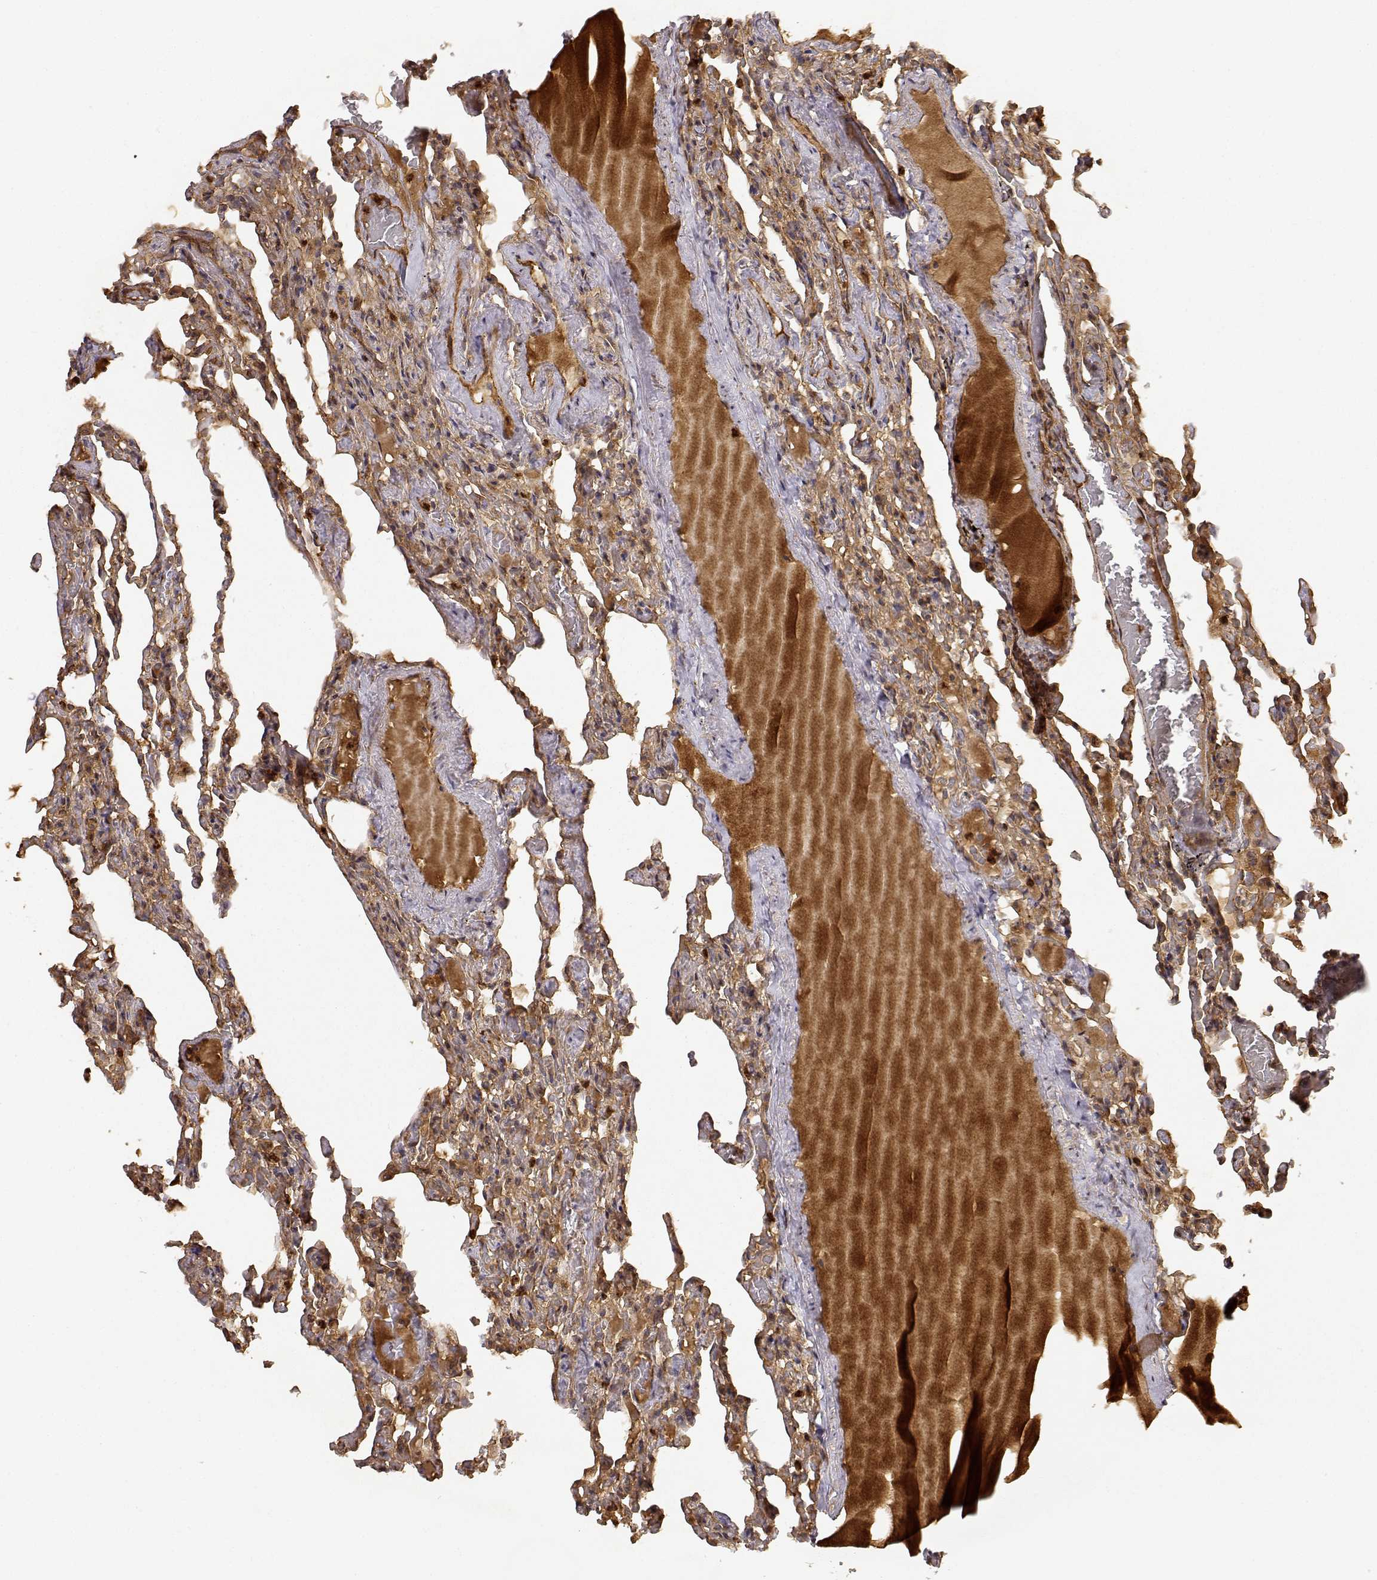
{"staining": {"intensity": "moderate", "quantity": ">75%", "location": "cytoplasmic/membranous"}, "tissue": "lung", "cell_type": "Alveolar cells", "image_type": "normal", "snomed": [{"axis": "morphology", "description": "Normal tissue, NOS"}, {"axis": "topography", "description": "Lung"}], "caption": "Unremarkable lung exhibits moderate cytoplasmic/membranous staining in about >75% of alveolar cells.", "gene": "CDK5RAP2", "patient": {"sex": "female", "age": 43}}